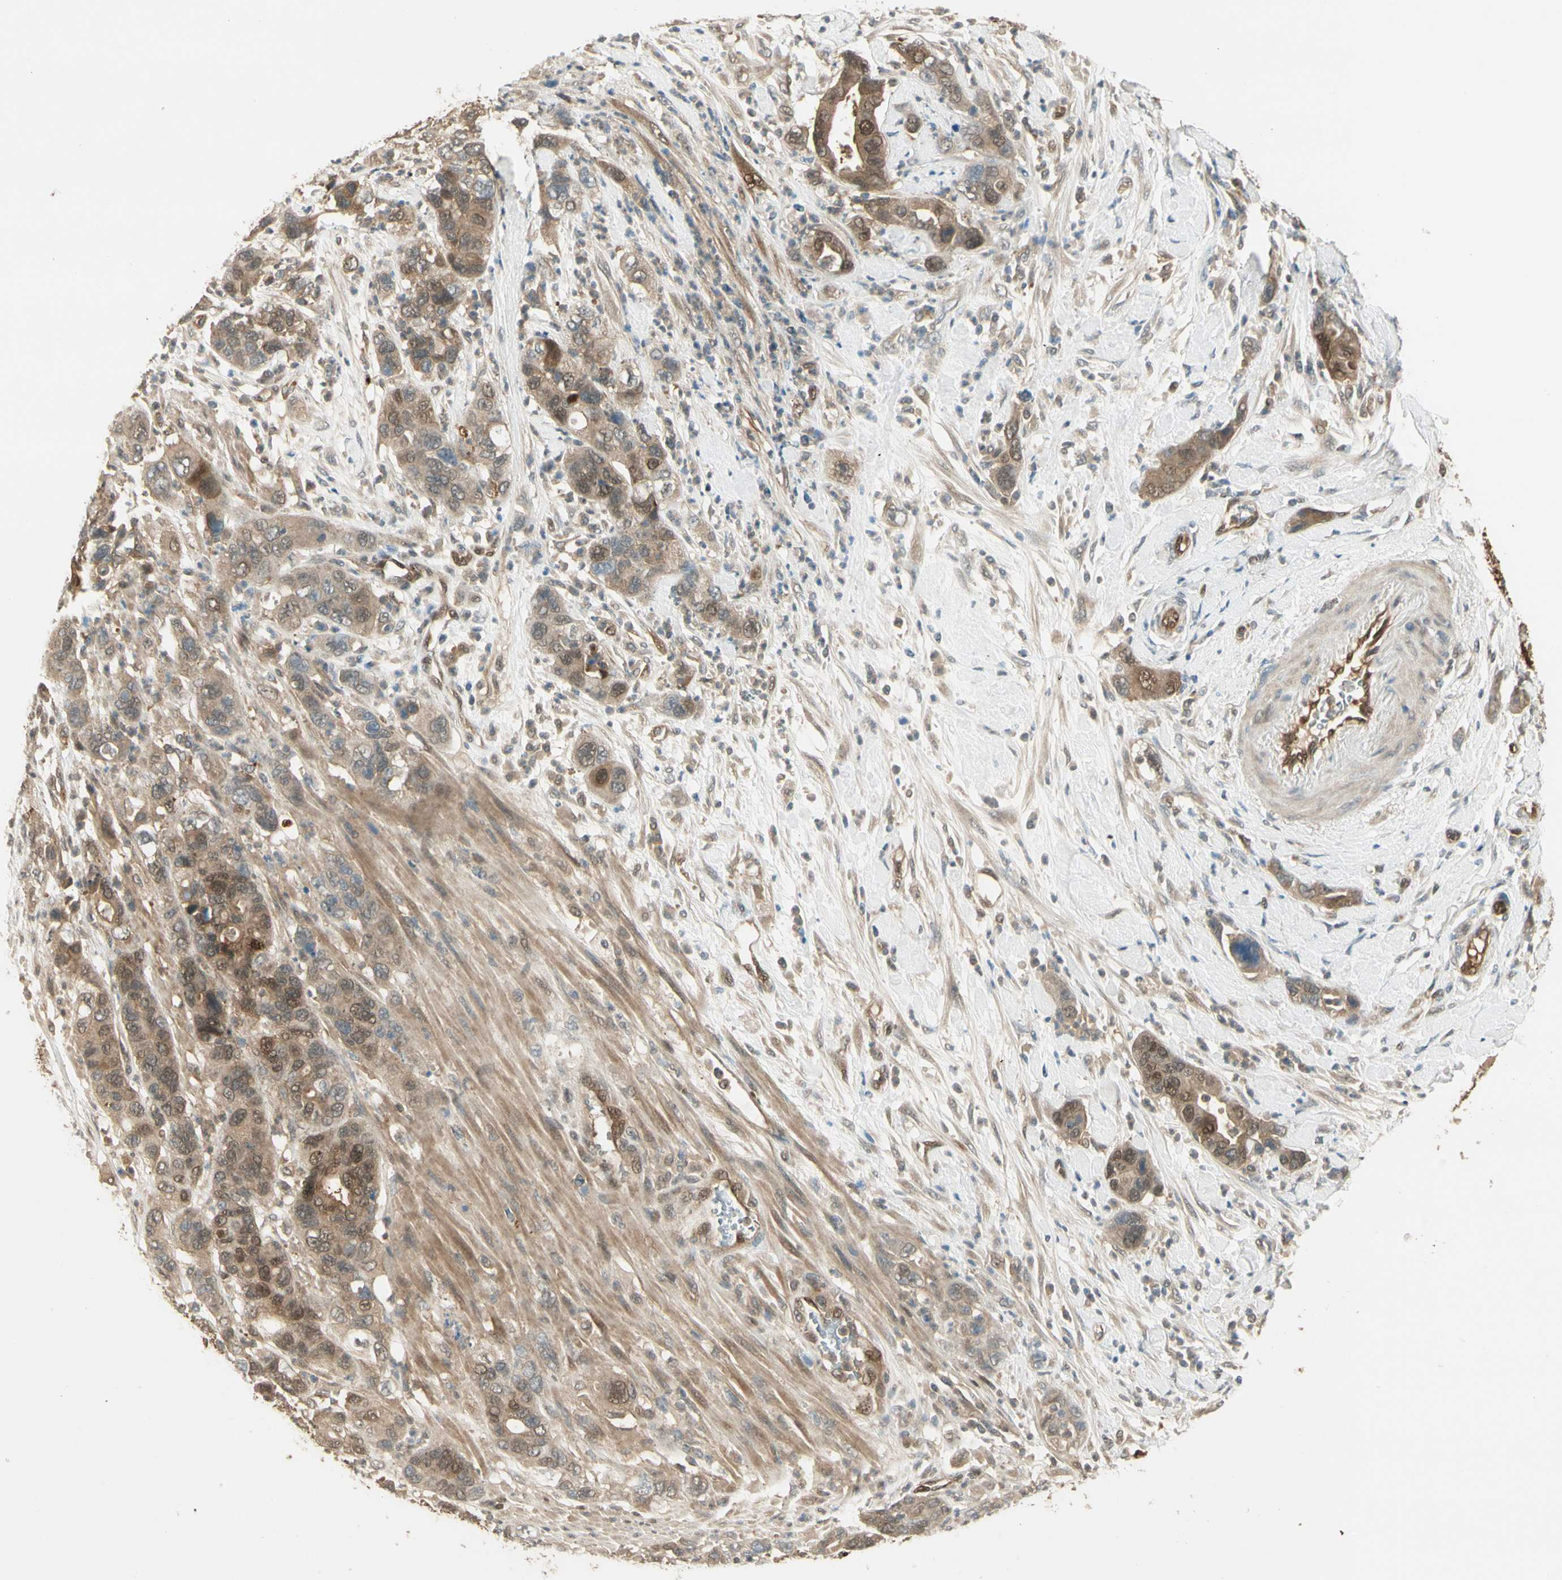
{"staining": {"intensity": "moderate", "quantity": ">75%", "location": "cytoplasmic/membranous,nuclear"}, "tissue": "pancreatic cancer", "cell_type": "Tumor cells", "image_type": "cancer", "snomed": [{"axis": "morphology", "description": "Adenocarcinoma, NOS"}, {"axis": "topography", "description": "Pancreas"}], "caption": "Tumor cells reveal medium levels of moderate cytoplasmic/membranous and nuclear staining in about >75% of cells in human adenocarcinoma (pancreatic).", "gene": "SERPINB6", "patient": {"sex": "female", "age": 71}}